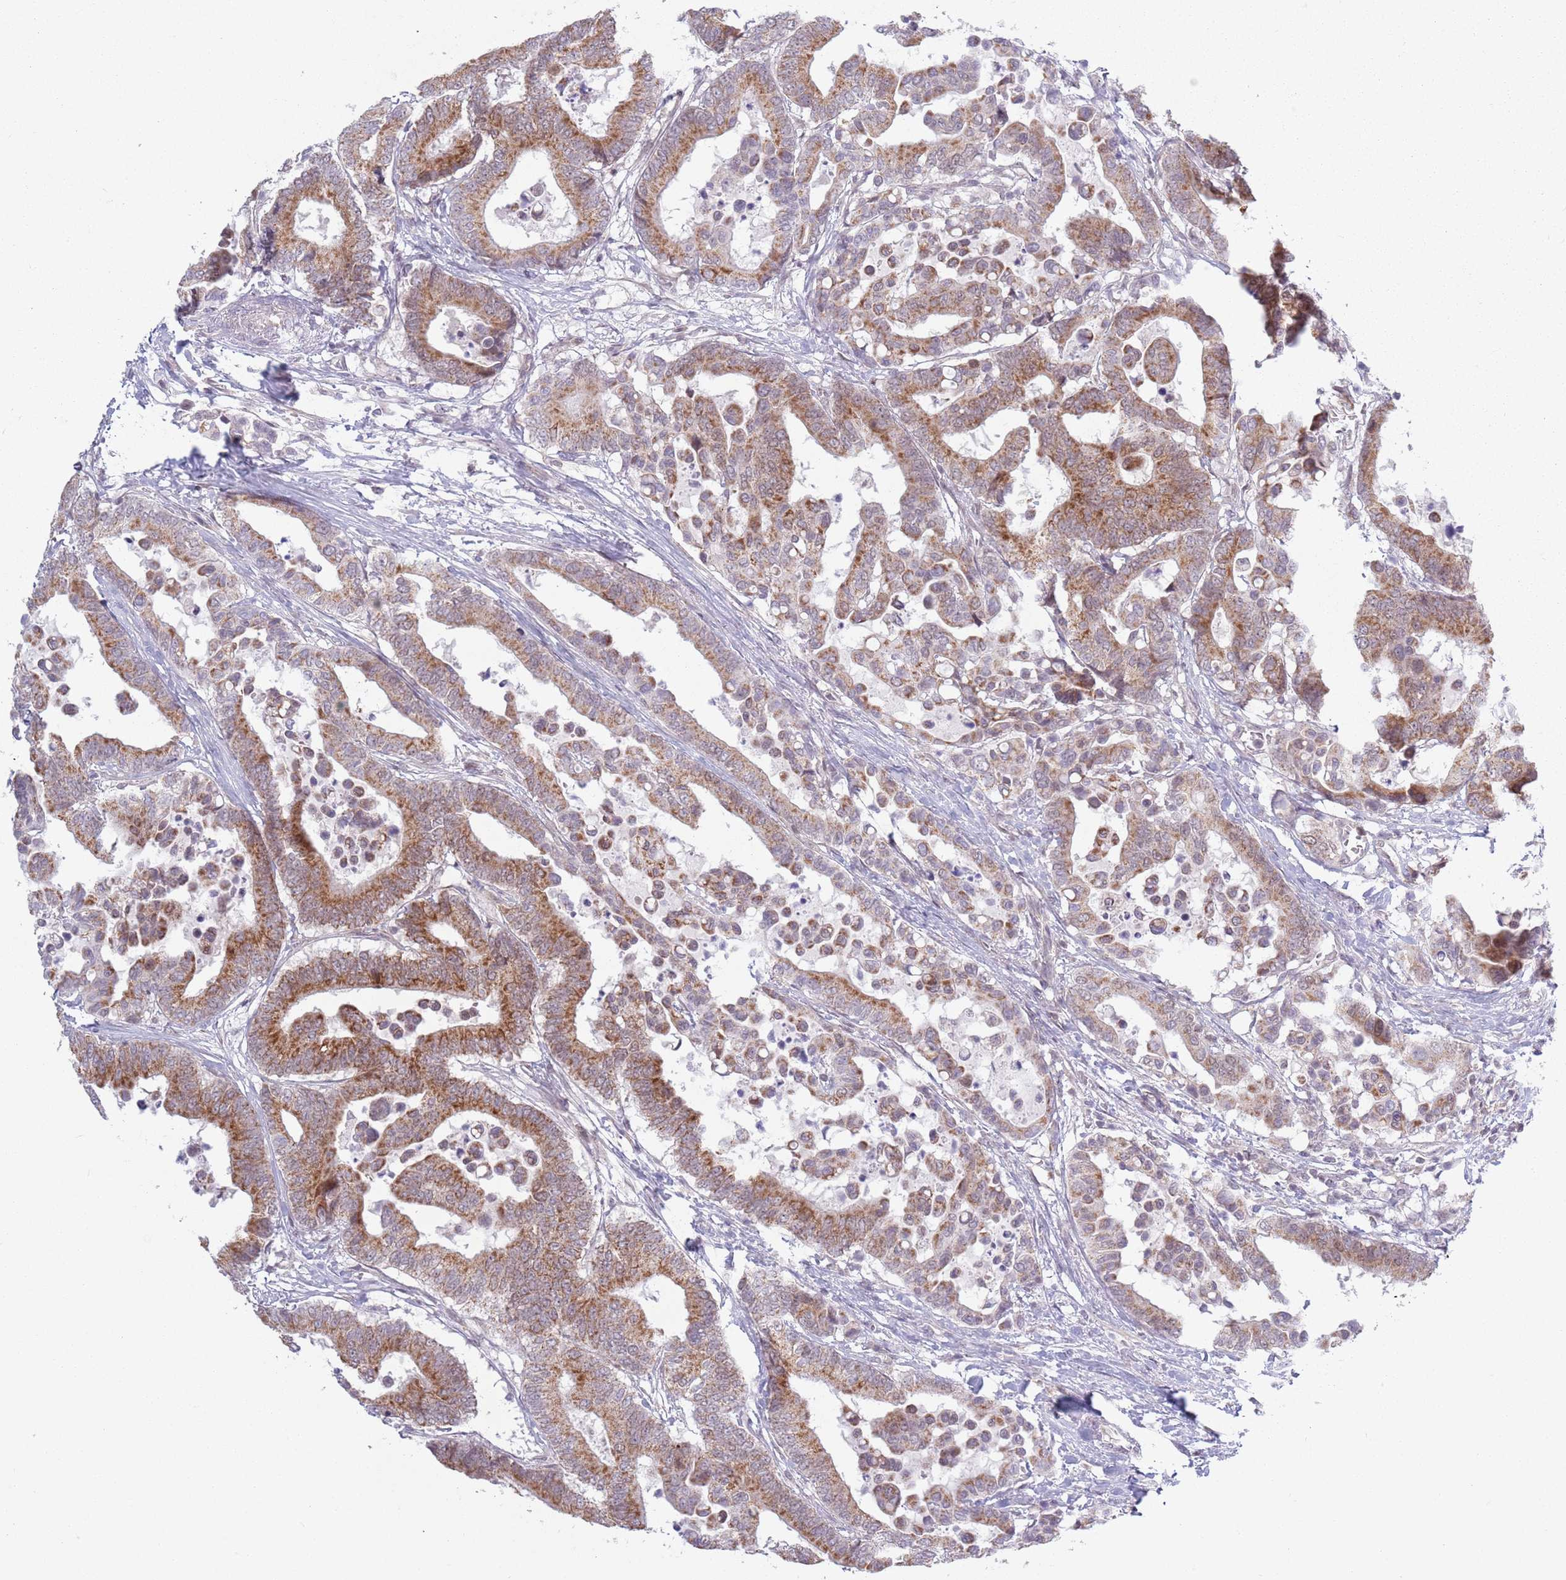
{"staining": {"intensity": "moderate", "quantity": ">75%", "location": "cytoplasmic/membranous"}, "tissue": "colorectal cancer", "cell_type": "Tumor cells", "image_type": "cancer", "snomed": [{"axis": "morphology", "description": "Normal tissue, NOS"}, {"axis": "morphology", "description": "Adenocarcinoma, NOS"}, {"axis": "topography", "description": "Colon"}], "caption": "Immunohistochemical staining of adenocarcinoma (colorectal) shows medium levels of moderate cytoplasmic/membranous protein positivity in about >75% of tumor cells.", "gene": "MRPL34", "patient": {"sex": "male", "age": 82}}